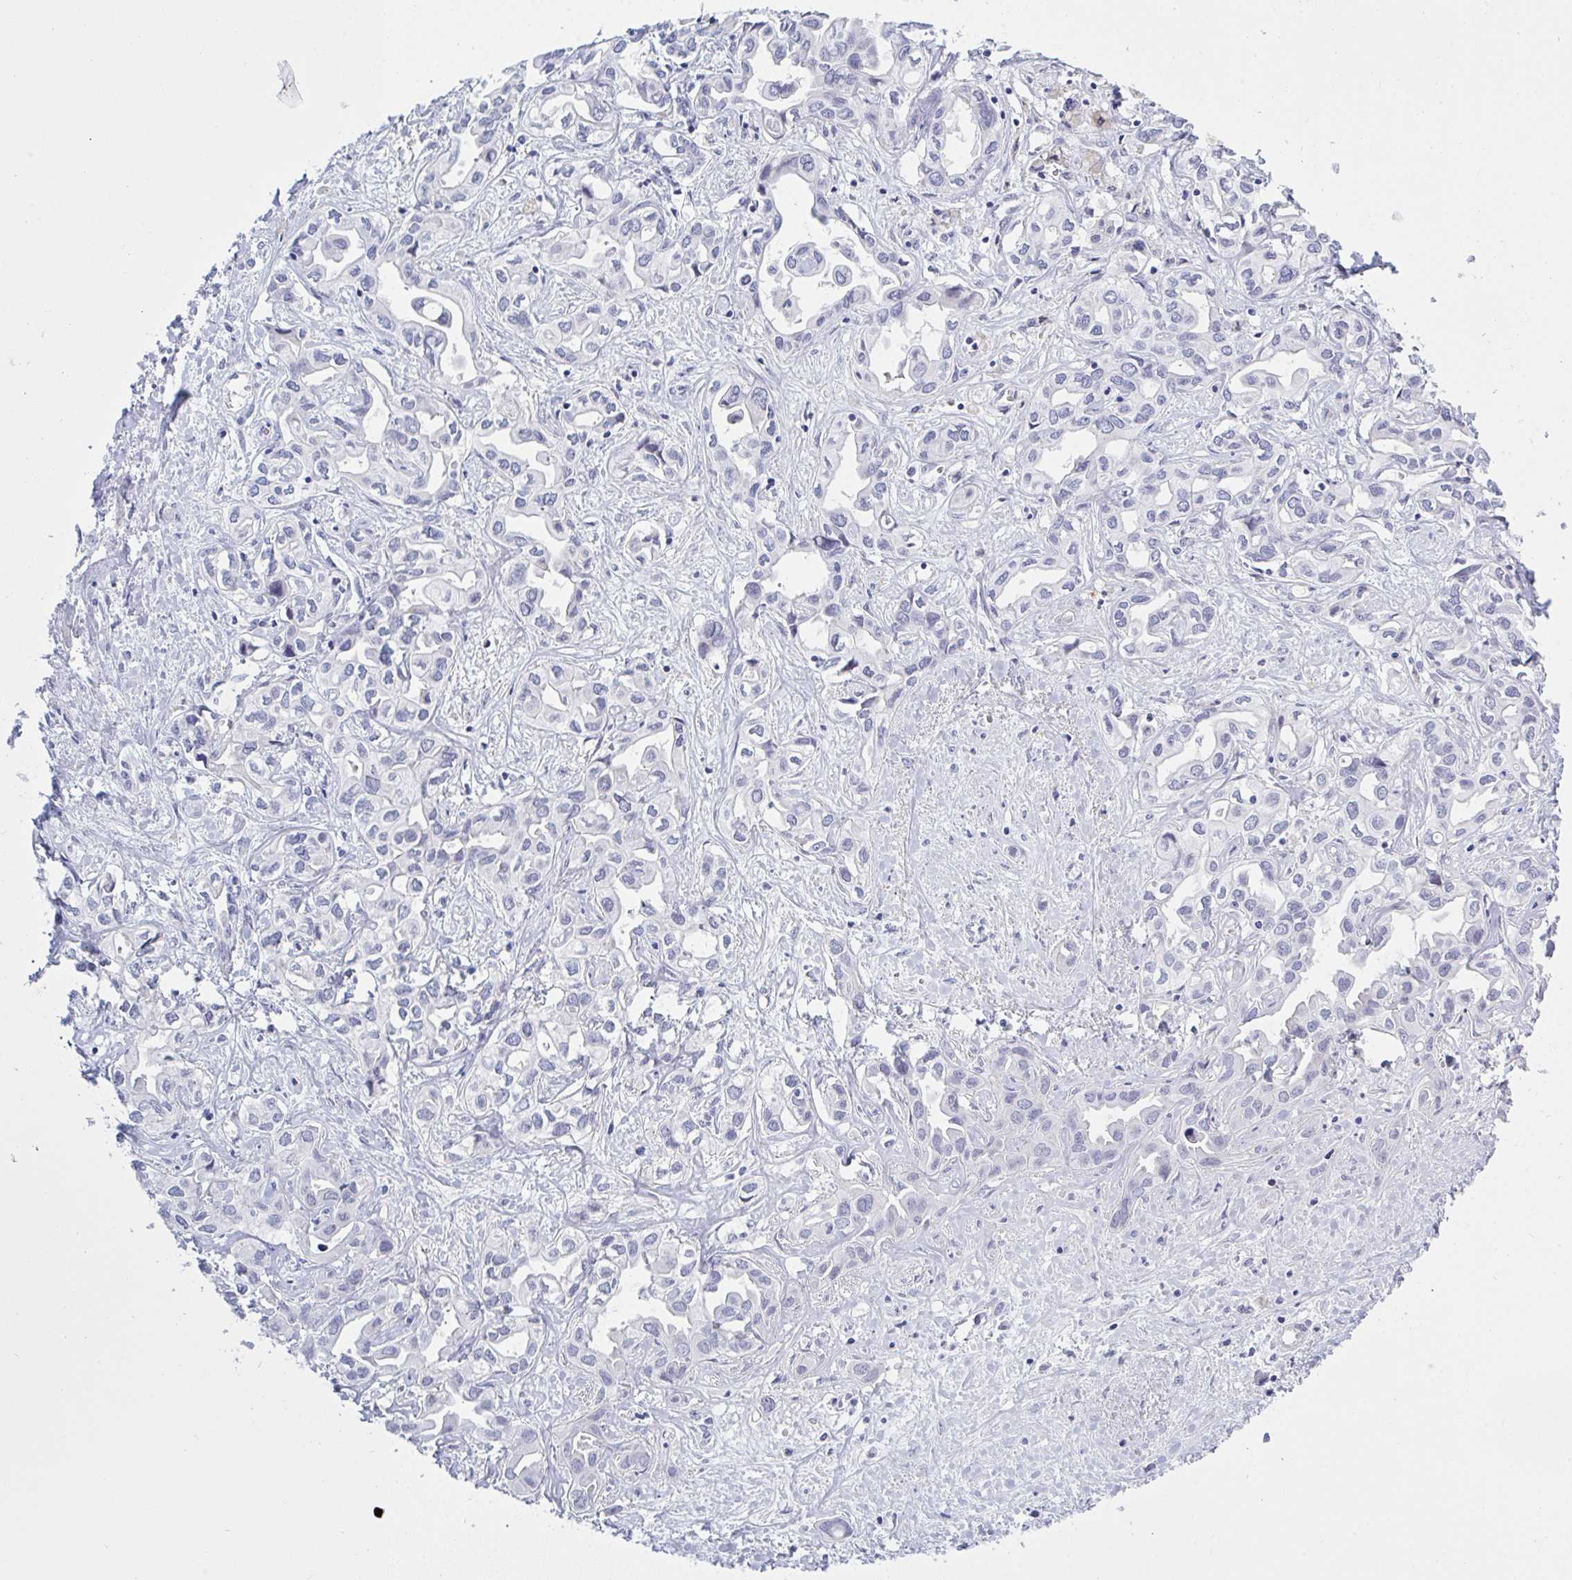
{"staining": {"intensity": "negative", "quantity": "none", "location": "none"}, "tissue": "liver cancer", "cell_type": "Tumor cells", "image_type": "cancer", "snomed": [{"axis": "morphology", "description": "Cholangiocarcinoma"}, {"axis": "topography", "description": "Liver"}], "caption": "This is a histopathology image of IHC staining of liver cholangiocarcinoma, which shows no positivity in tumor cells.", "gene": "MFSD4A", "patient": {"sex": "female", "age": 64}}